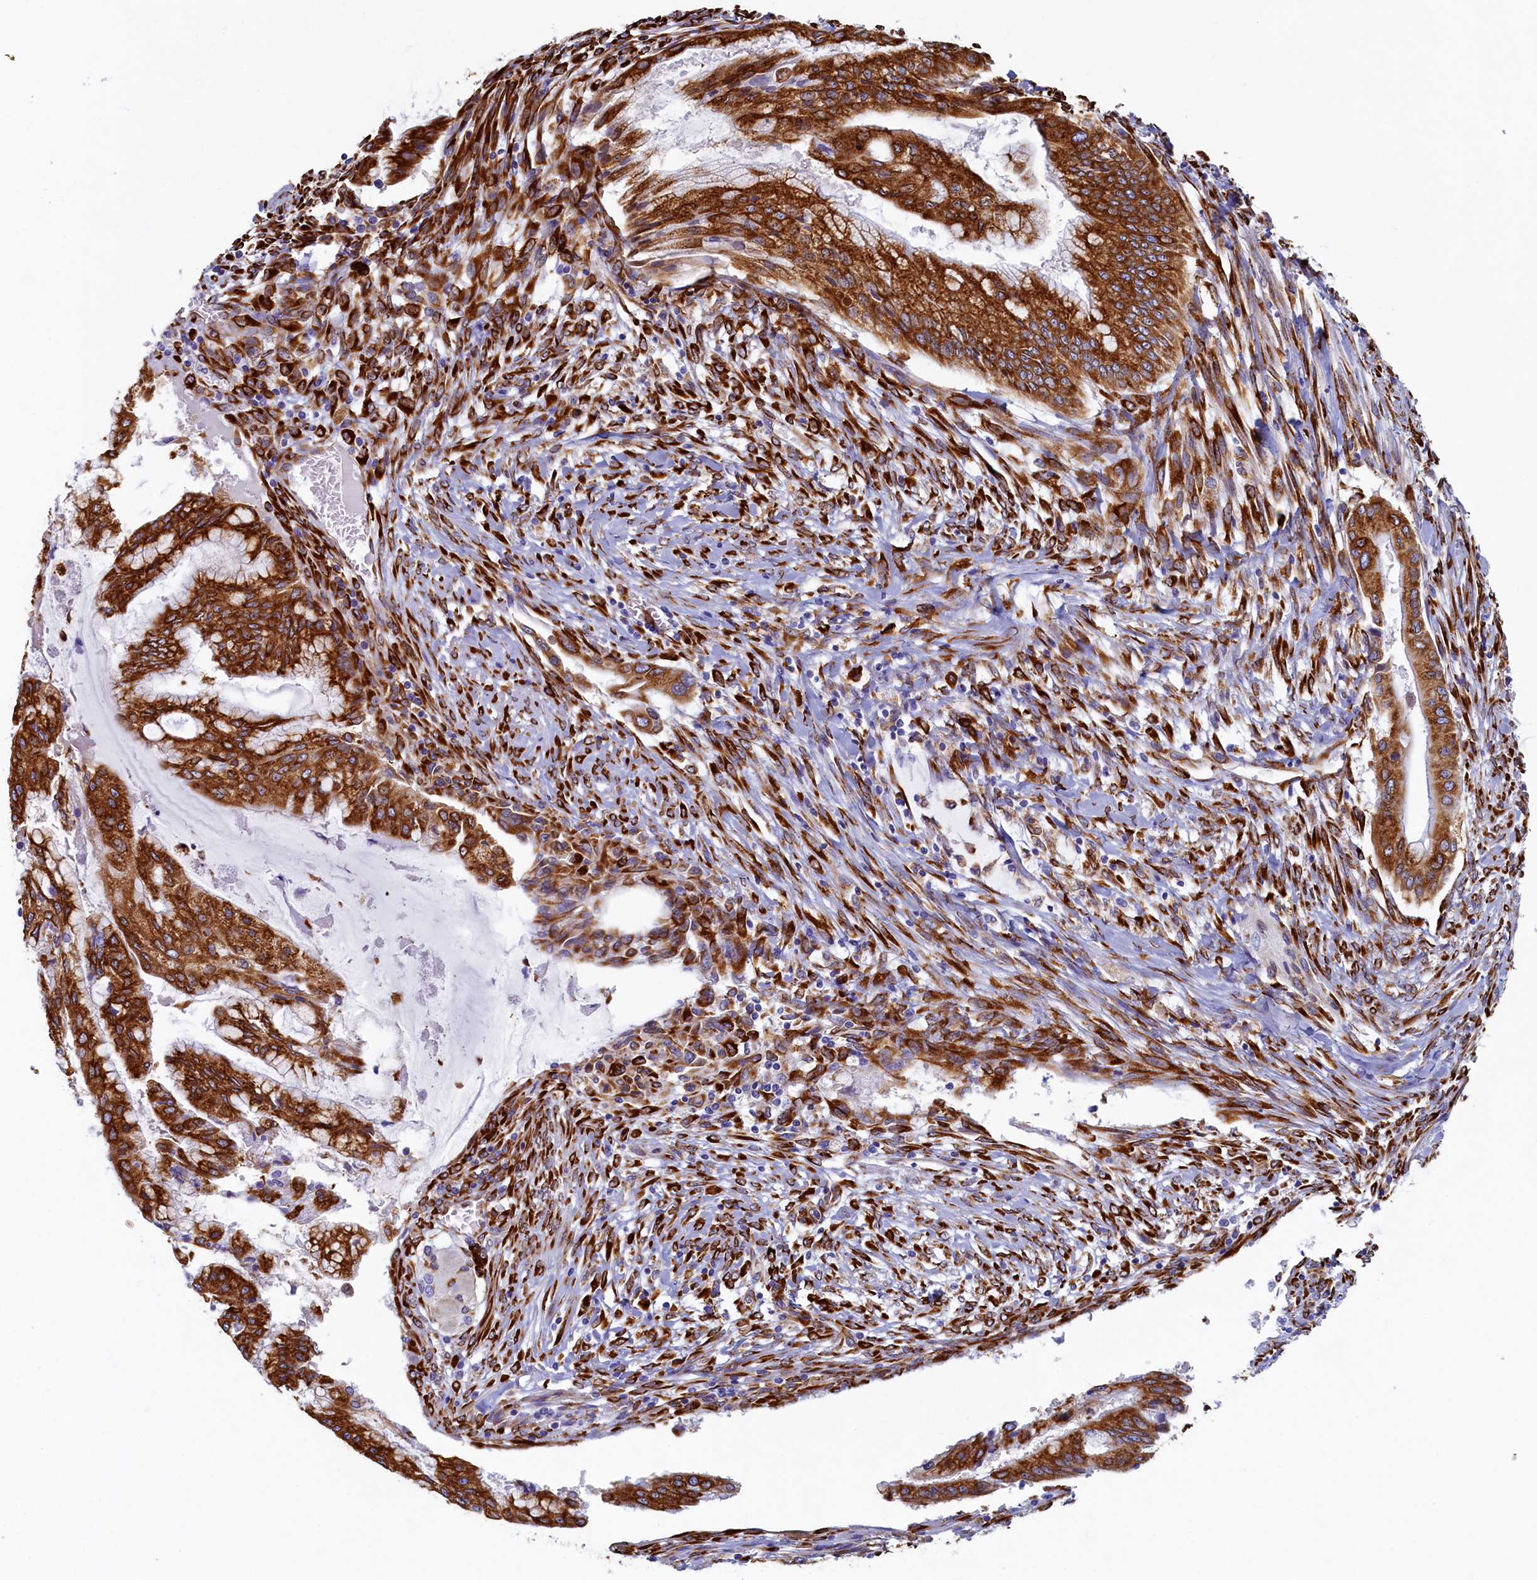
{"staining": {"intensity": "strong", "quantity": ">75%", "location": "cytoplasmic/membranous"}, "tissue": "pancreatic cancer", "cell_type": "Tumor cells", "image_type": "cancer", "snomed": [{"axis": "morphology", "description": "Adenocarcinoma, NOS"}, {"axis": "topography", "description": "Pancreas"}], "caption": "Pancreatic cancer (adenocarcinoma) stained for a protein demonstrates strong cytoplasmic/membranous positivity in tumor cells. (IHC, brightfield microscopy, high magnification).", "gene": "TMEM18", "patient": {"sex": "male", "age": 46}}